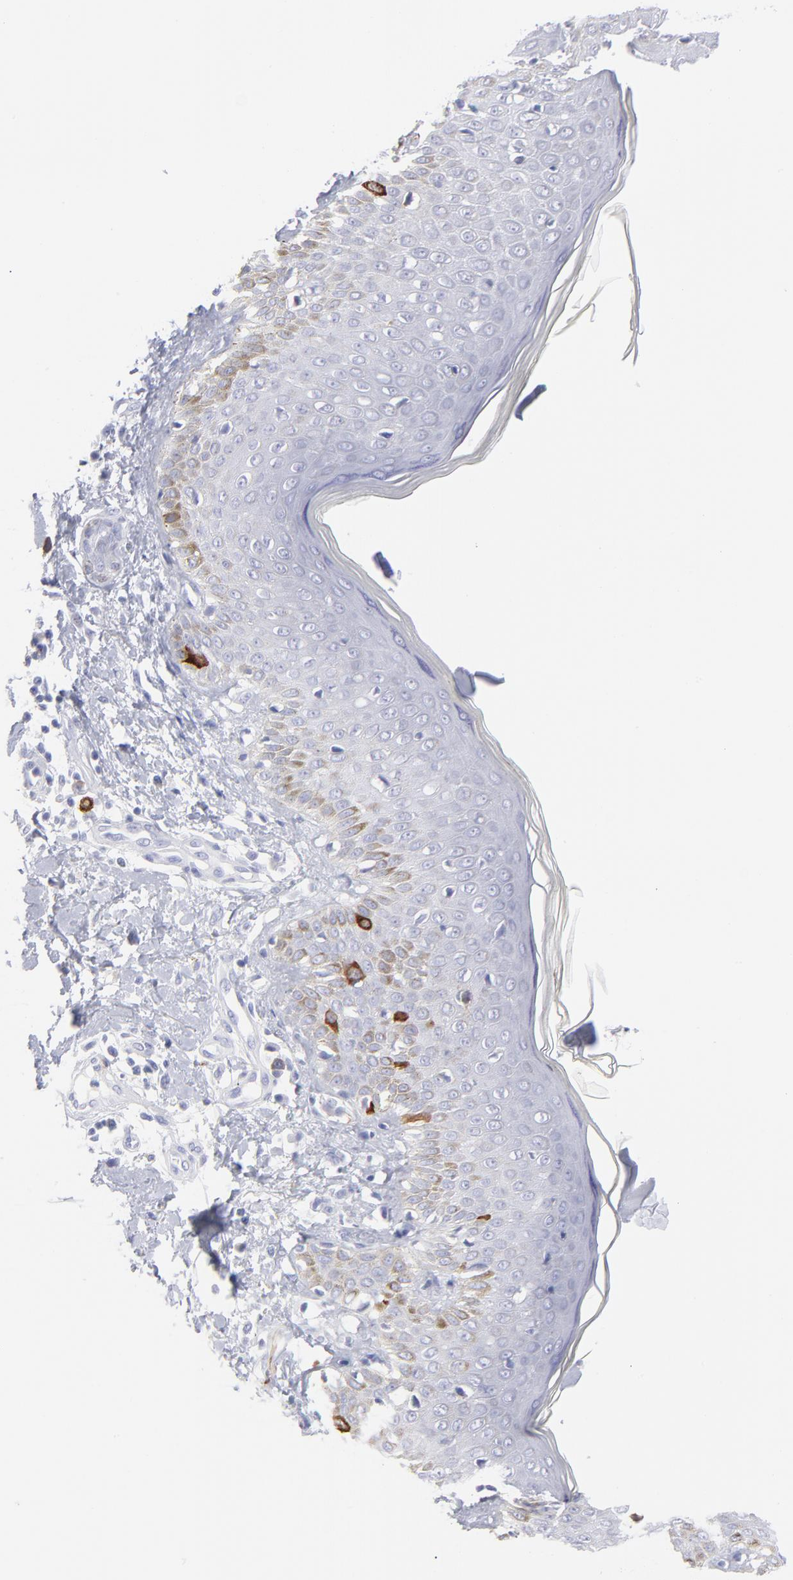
{"staining": {"intensity": "strong", "quantity": "<25%", "location": "cytoplasmic/membranous"}, "tissue": "skin cancer", "cell_type": "Tumor cells", "image_type": "cancer", "snomed": [{"axis": "morphology", "description": "Squamous cell carcinoma, NOS"}, {"axis": "topography", "description": "Skin"}], "caption": "An image of skin squamous cell carcinoma stained for a protein reveals strong cytoplasmic/membranous brown staining in tumor cells.", "gene": "CCNB1", "patient": {"sex": "female", "age": 59}}